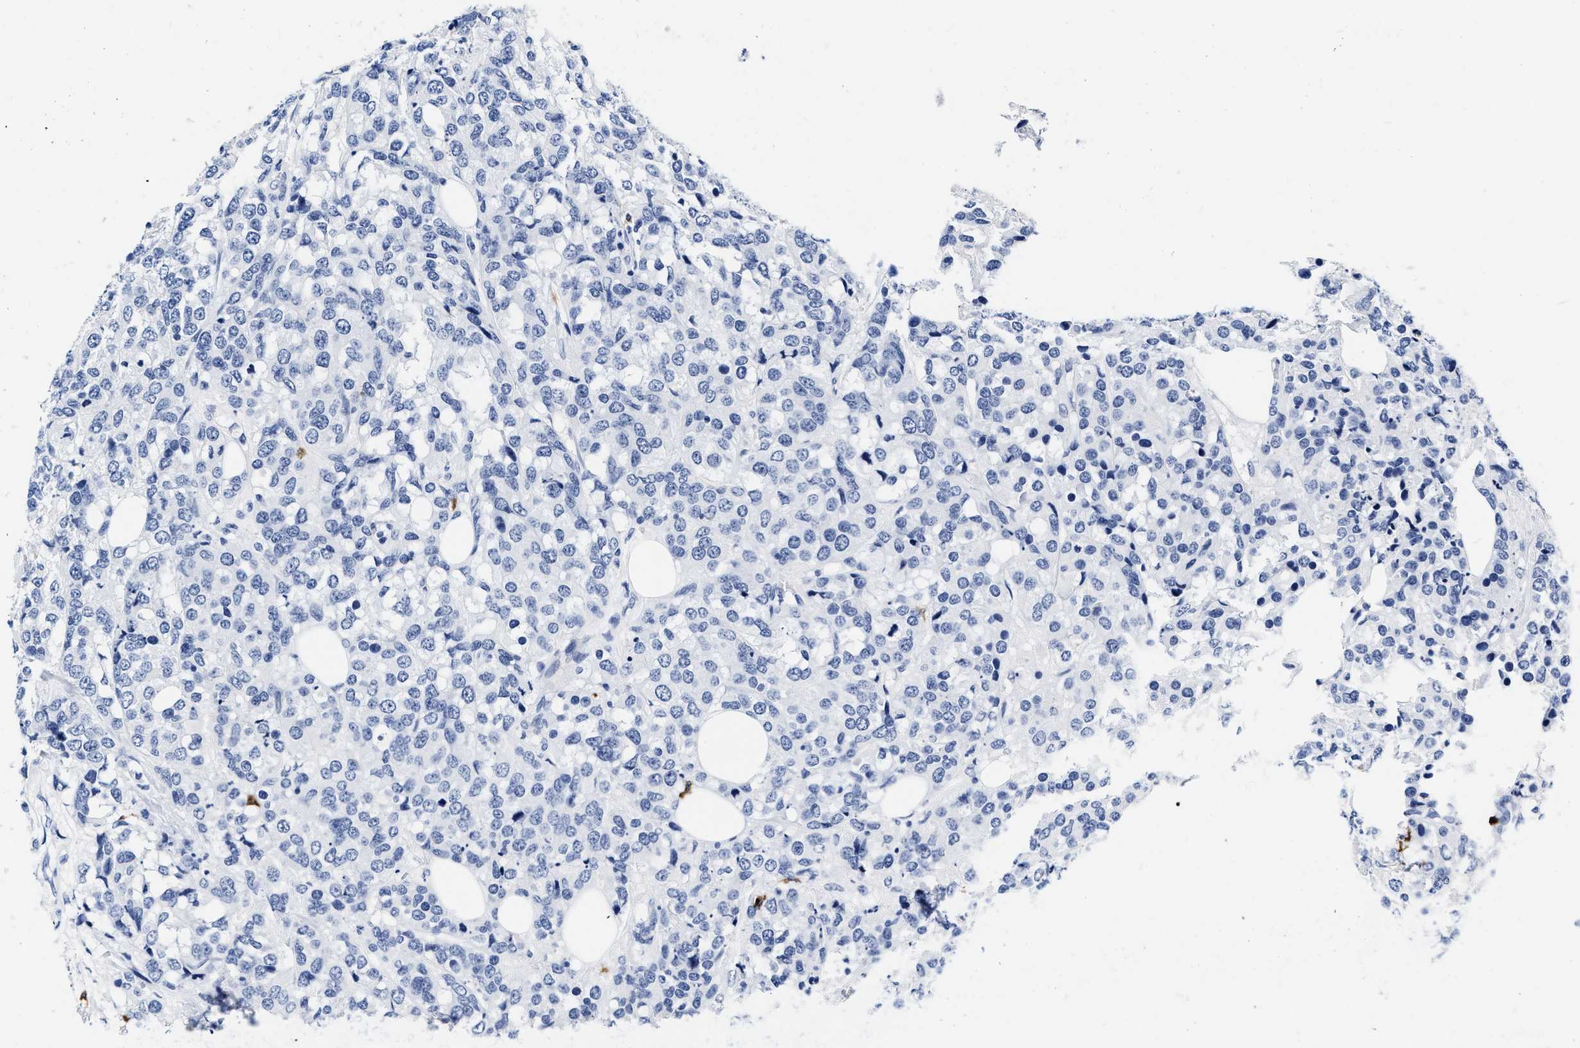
{"staining": {"intensity": "negative", "quantity": "none", "location": "none"}, "tissue": "breast cancer", "cell_type": "Tumor cells", "image_type": "cancer", "snomed": [{"axis": "morphology", "description": "Lobular carcinoma"}, {"axis": "topography", "description": "Breast"}], "caption": "An immunohistochemistry (IHC) histopathology image of breast lobular carcinoma is shown. There is no staining in tumor cells of breast lobular carcinoma. (Immunohistochemistry, brightfield microscopy, high magnification).", "gene": "CER1", "patient": {"sex": "female", "age": 59}}